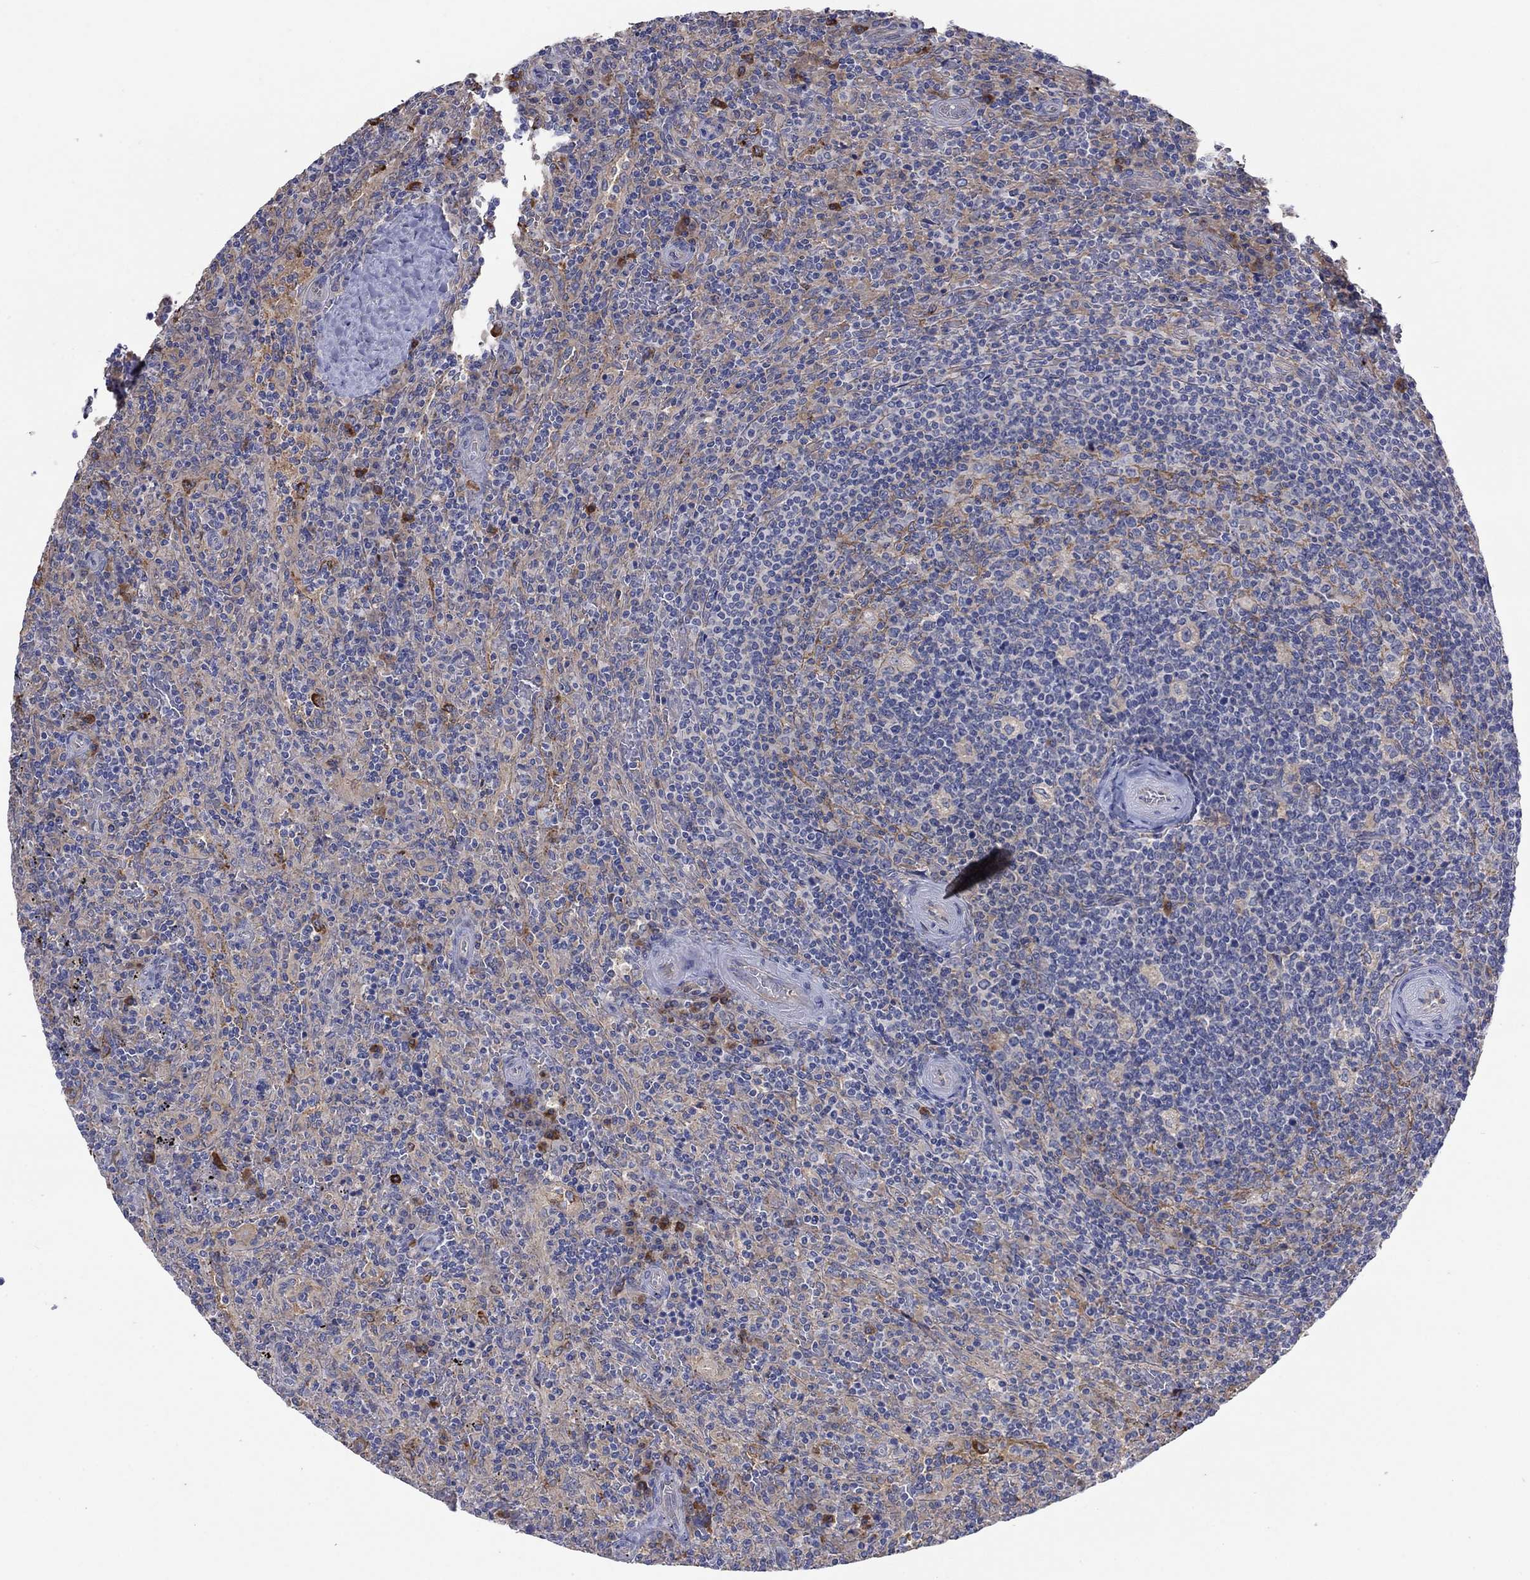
{"staining": {"intensity": "weak", "quantity": "25%-75%", "location": "cytoplasmic/membranous"}, "tissue": "lymphoma", "cell_type": "Tumor cells", "image_type": "cancer", "snomed": [{"axis": "morphology", "description": "Malignant lymphoma, non-Hodgkin's type, Low grade"}, {"axis": "topography", "description": "Spleen"}], "caption": "Human lymphoma stained with a protein marker reveals weak staining in tumor cells.", "gene": "PLCL2", "patient": {"sex": "male", "age": 62}}